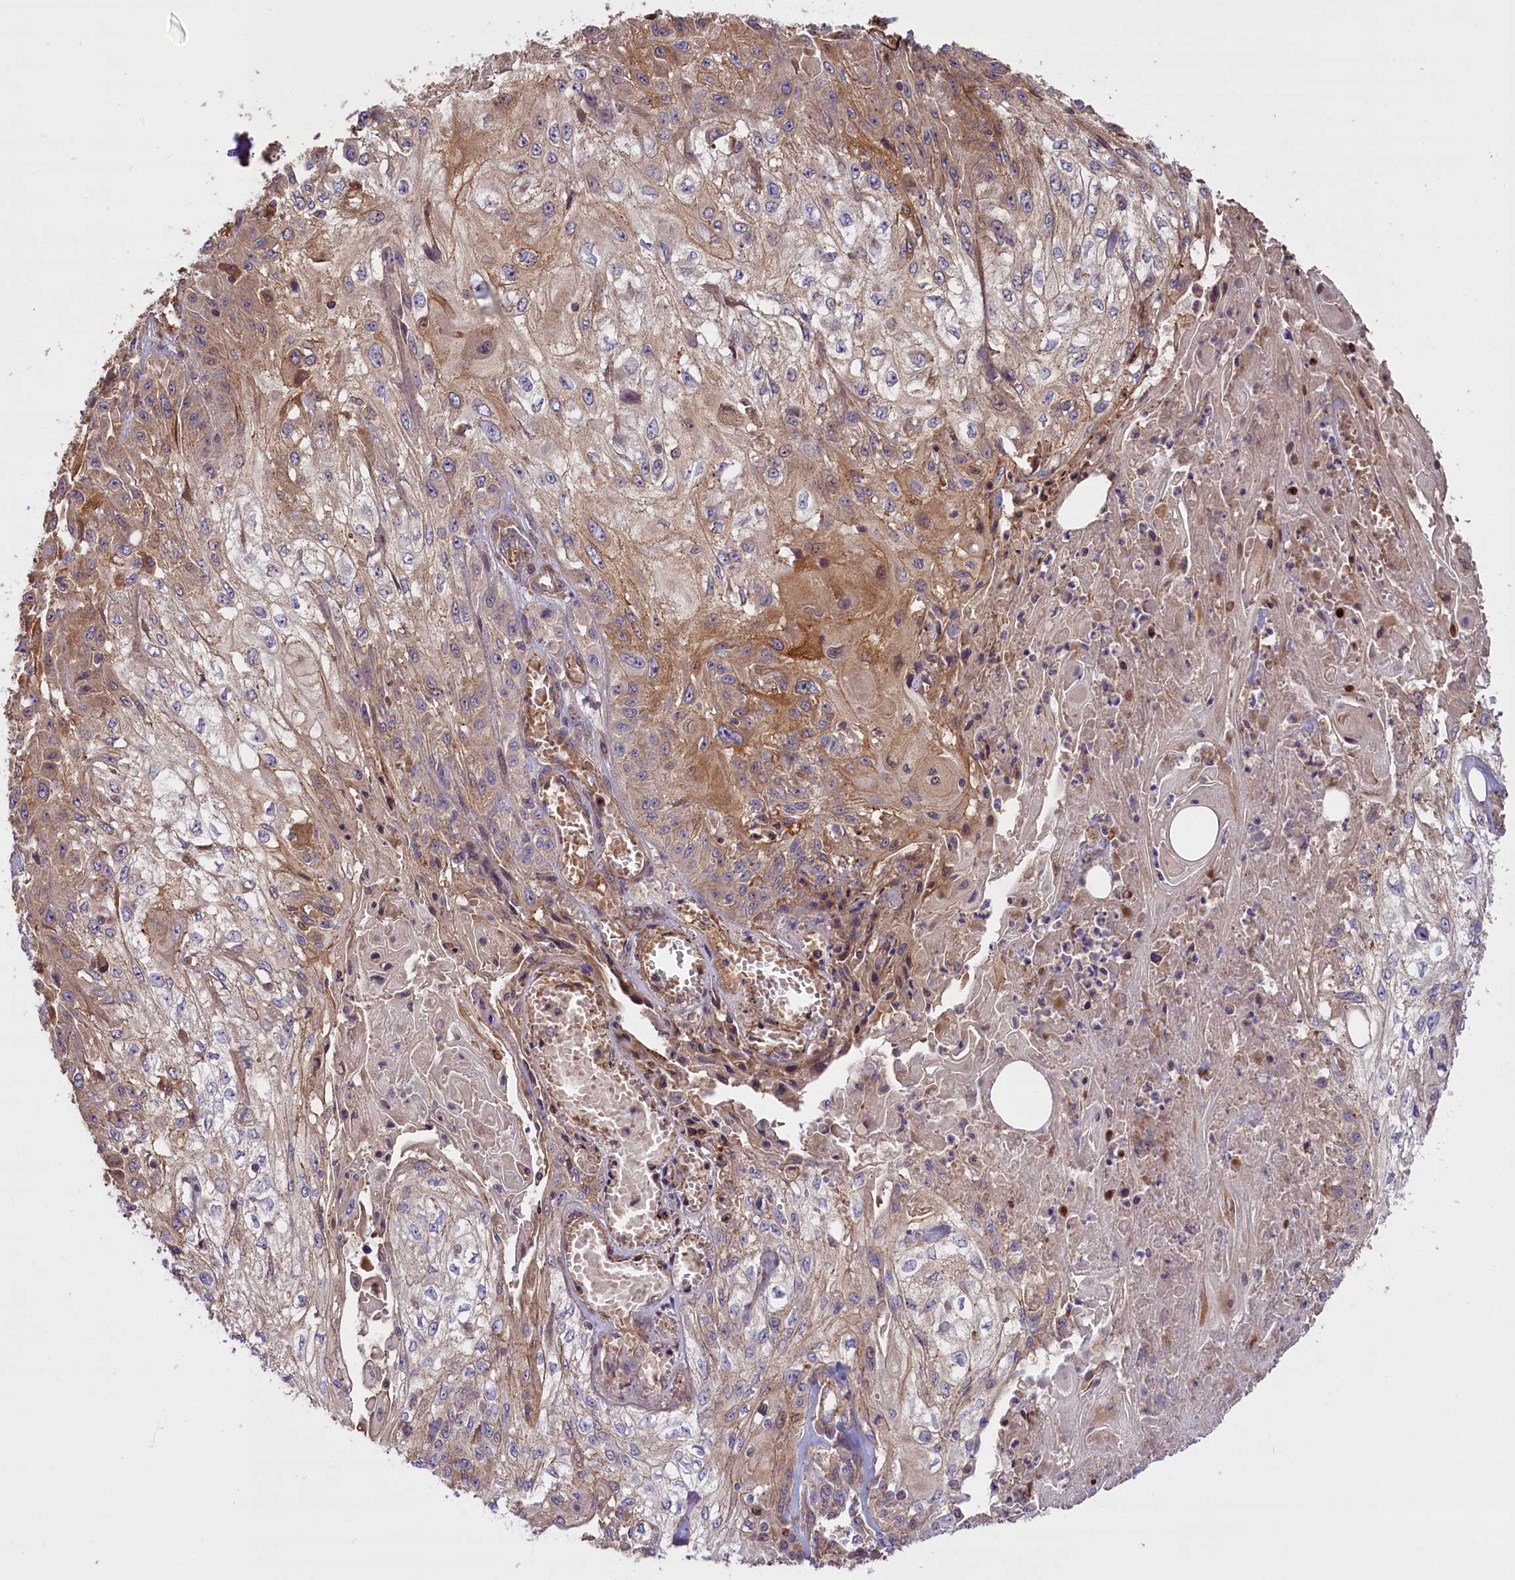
{"staining": {"intensity": "moderate", "quantity": "<25%", "location": "cytoplasmic/membranous"}, "tissue": "skin cancer", "cell_type": "Tumor cells", "image_type": "cancer", "snomed": [{"axis": "morphology", "description": "Squamous cell carcinoma, NOS"}, {"axis": "morphology", "description": "Squamous cell carcinoma, metastatic, NOS"}, {"axis": "topography", "description": "Skin"}, {"axis": "topography", "description": "Lymph node"}], "caption": "Moderate cytoplasmic/membranous positivity is appreciated in about <25% of tumor cells in skin squamous cell carcinoma. The protein is shown in brown color, while the nuclei are stained blue.", "gene": "FUZ", "patient": {"sex": "male", "age": 75}}